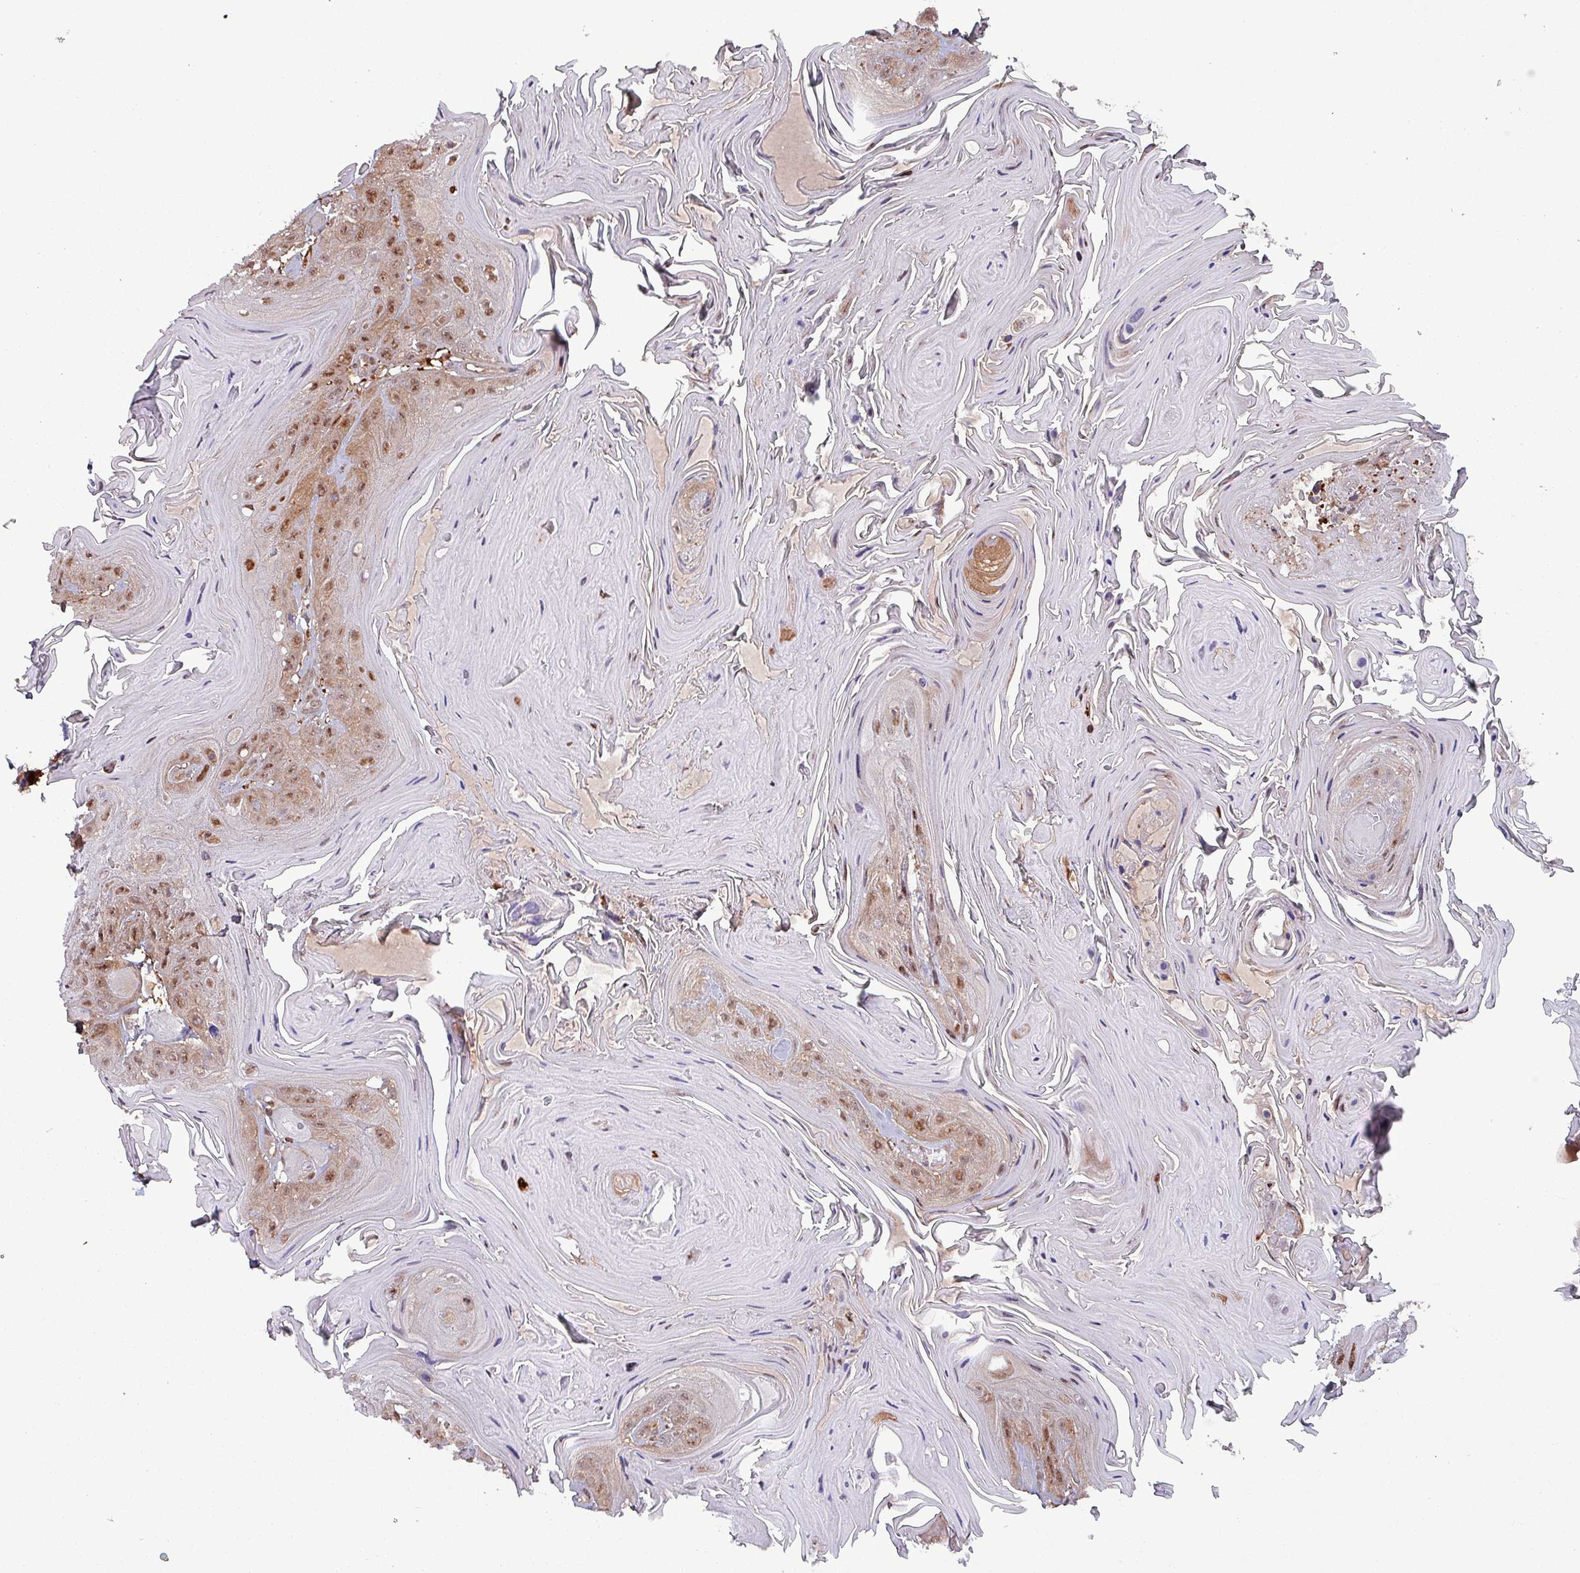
{"staining": {"intensity": "moderate", "quantity": ">75%", "location": "cytoplasmic/membranous,nuclear"}, "tissue": "head and neck cancer", "cell_type": "Tumor cells", "image_type": "cancer", "snomed": [{"axis": "morphology", "description": "Squamous cell carcinoma, NOS"}, {"axis": "topography", "description": "Head-Neck"}], "caption": "This is an image of IHC staining of head and neck squamous cell carcinoma, which shows moderate staining in the cytoplasmic/membranous and nuclear of tumor cells.", "gene": "PSMB8", "patient": {"sex": "female", "age": 59}}